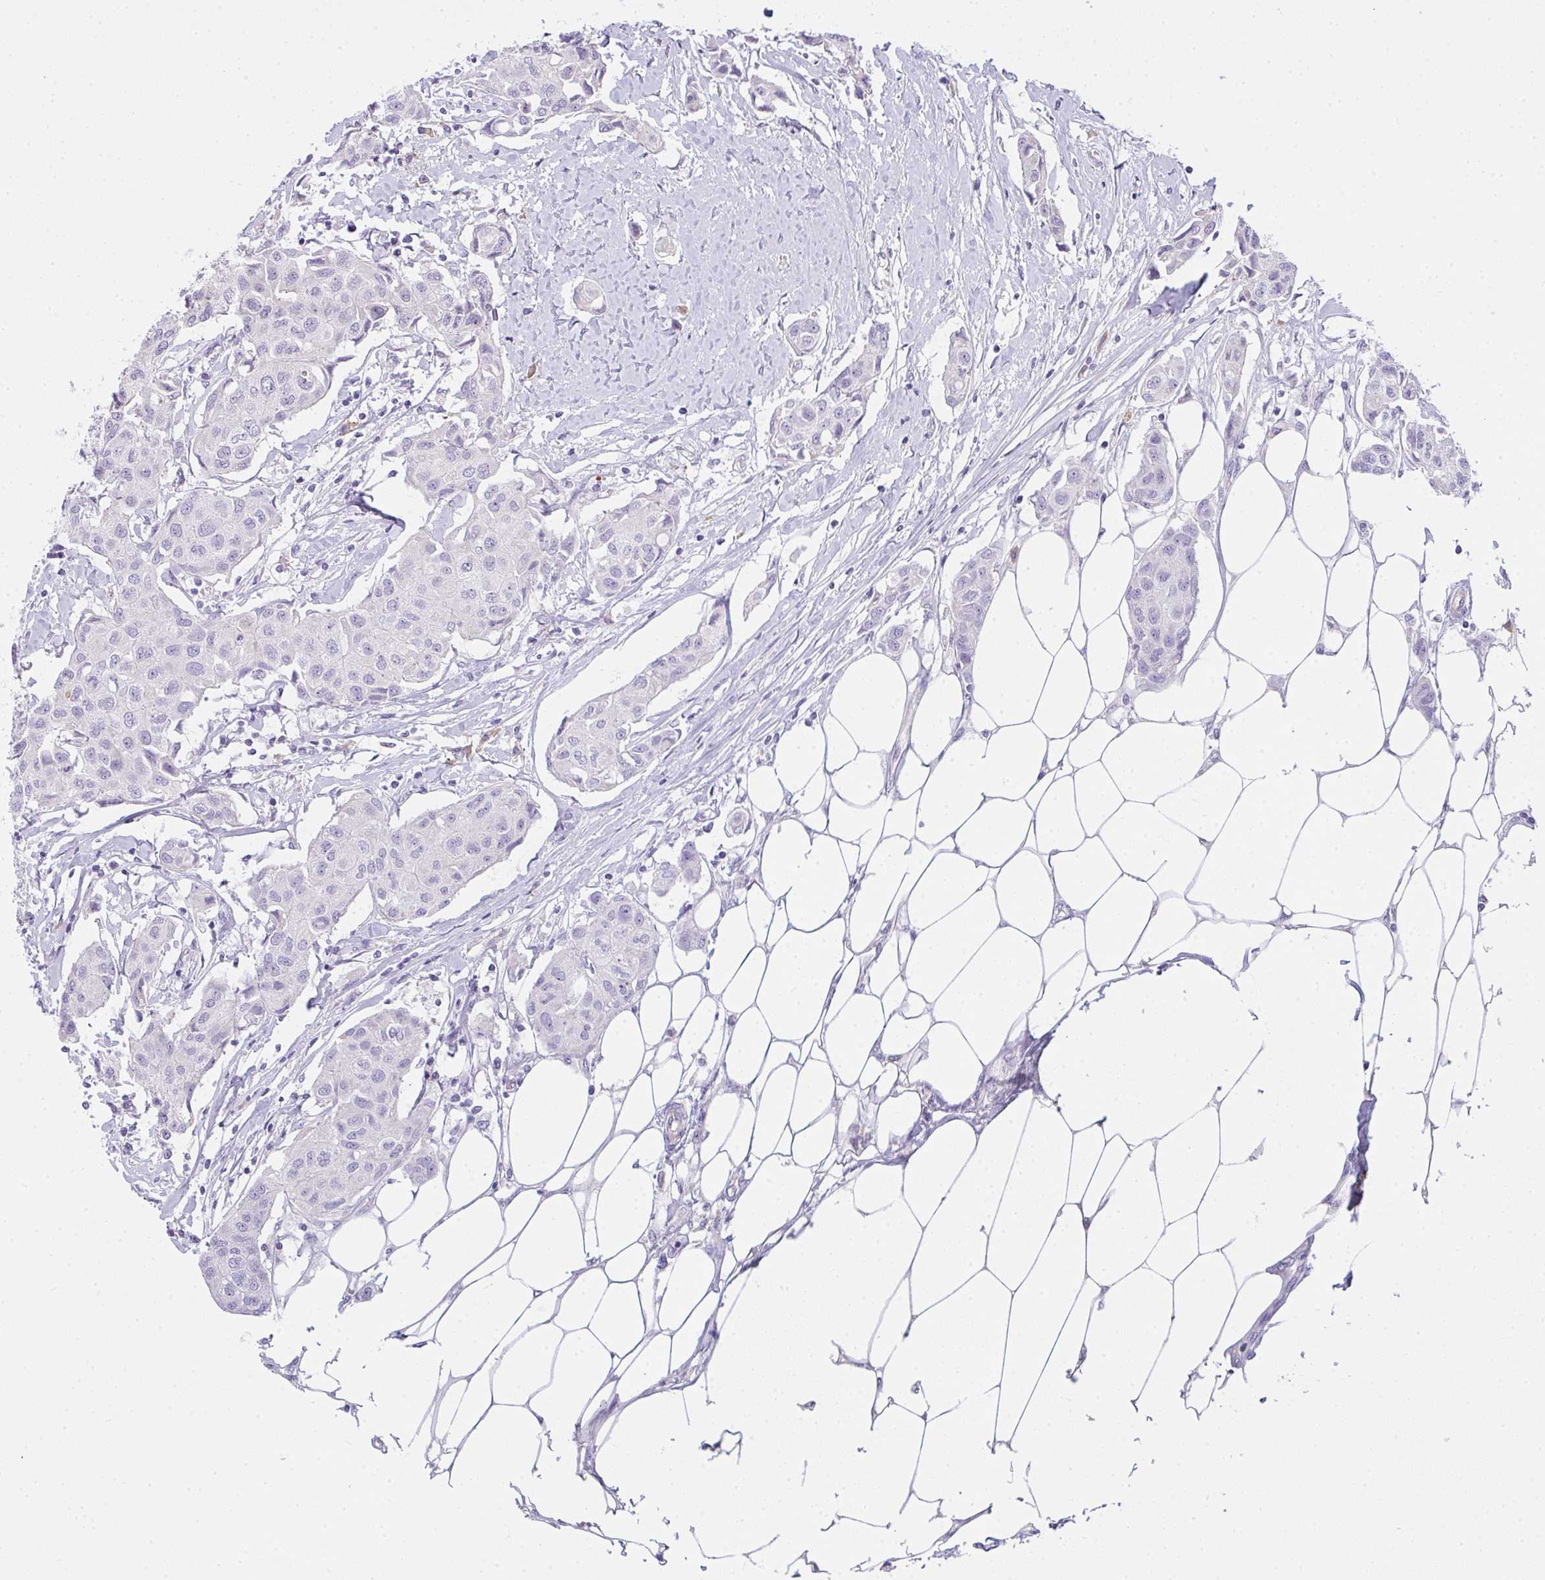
{"staining": {"intensity": "negative", "quantity": "none", "location": "none"}, "tissue": "breast cancer", "cell_type": "Tumor cells", "image_type": "cancer", "snomed": [{"axis": "morphology", "description": "Duct carcinoma"}, {"axis": "topography", "description": "Breast"}, {"axis": "topography", "description": "Lymph node"}], "caption": "Photomicrograph shows no significant protein staining in tumor cells of invasive ductal carcinoma (breast).", "gene": "COX7B", "patient": {"sex": "female", "age": 80}}